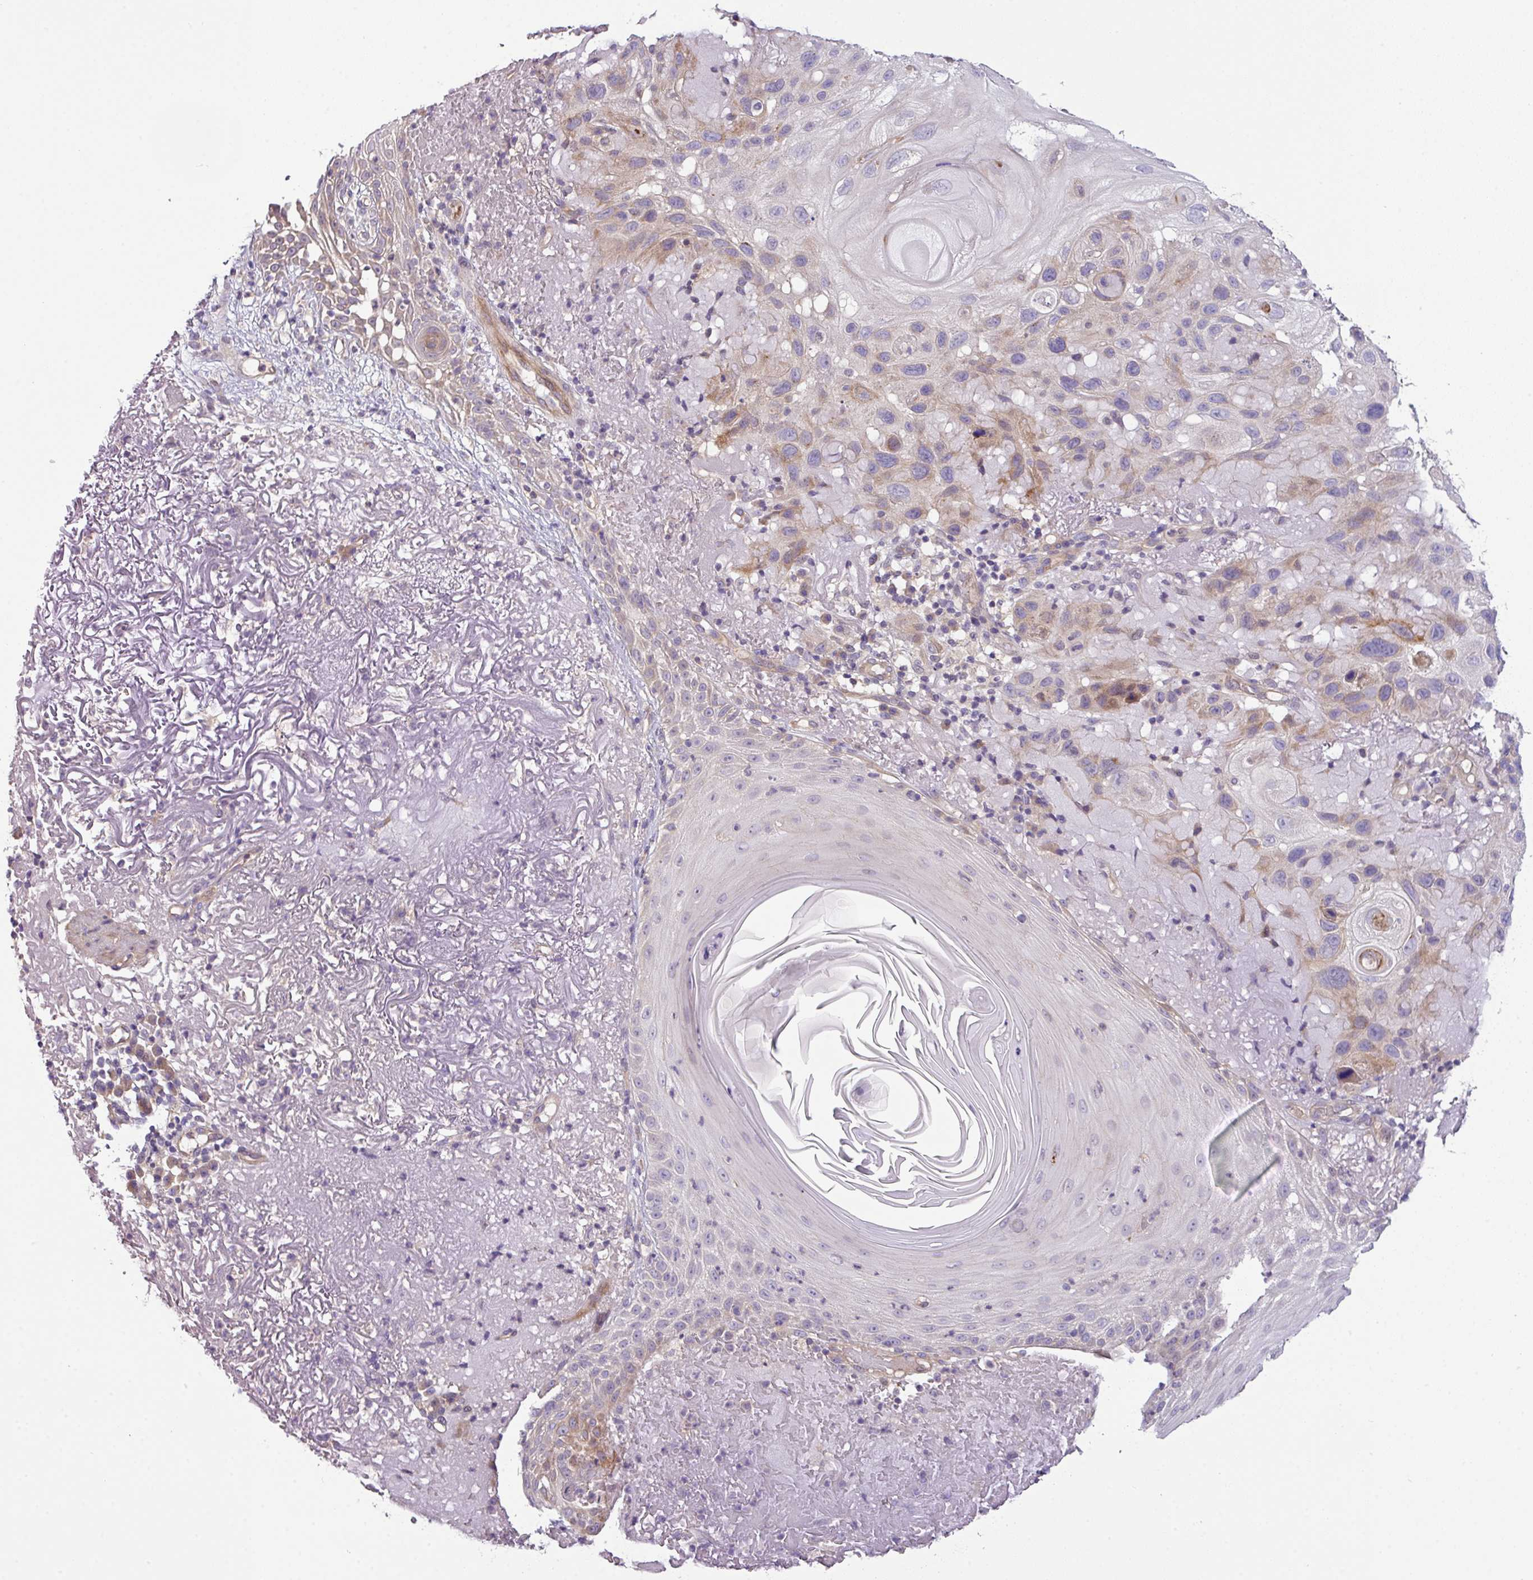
{"staining": {"intensity": "moderate", "quantity": "25%-75%", "location": "cytoplasmic/membranous"}, "tissue": "skin cancer", "cell_type": "Tumor cells", "image_type": "cancer", "snomed": [{"axis": "morphology", "description": "Normal tissue, NOS"}, {"axis": "morphology", "description": "Squamous cell carcinoma, NOS"}, {"axis": "topography", "description": "Skin"}], "caption": "IHC of squamous cell carcinoma (skin) demonstrates medium levels of moderate cytoplasmic/membranous staining in approximately 25%-75% of tumor cells.", "gene": "PIK3R5", "patient": {"sex": "female", "age": 96}}